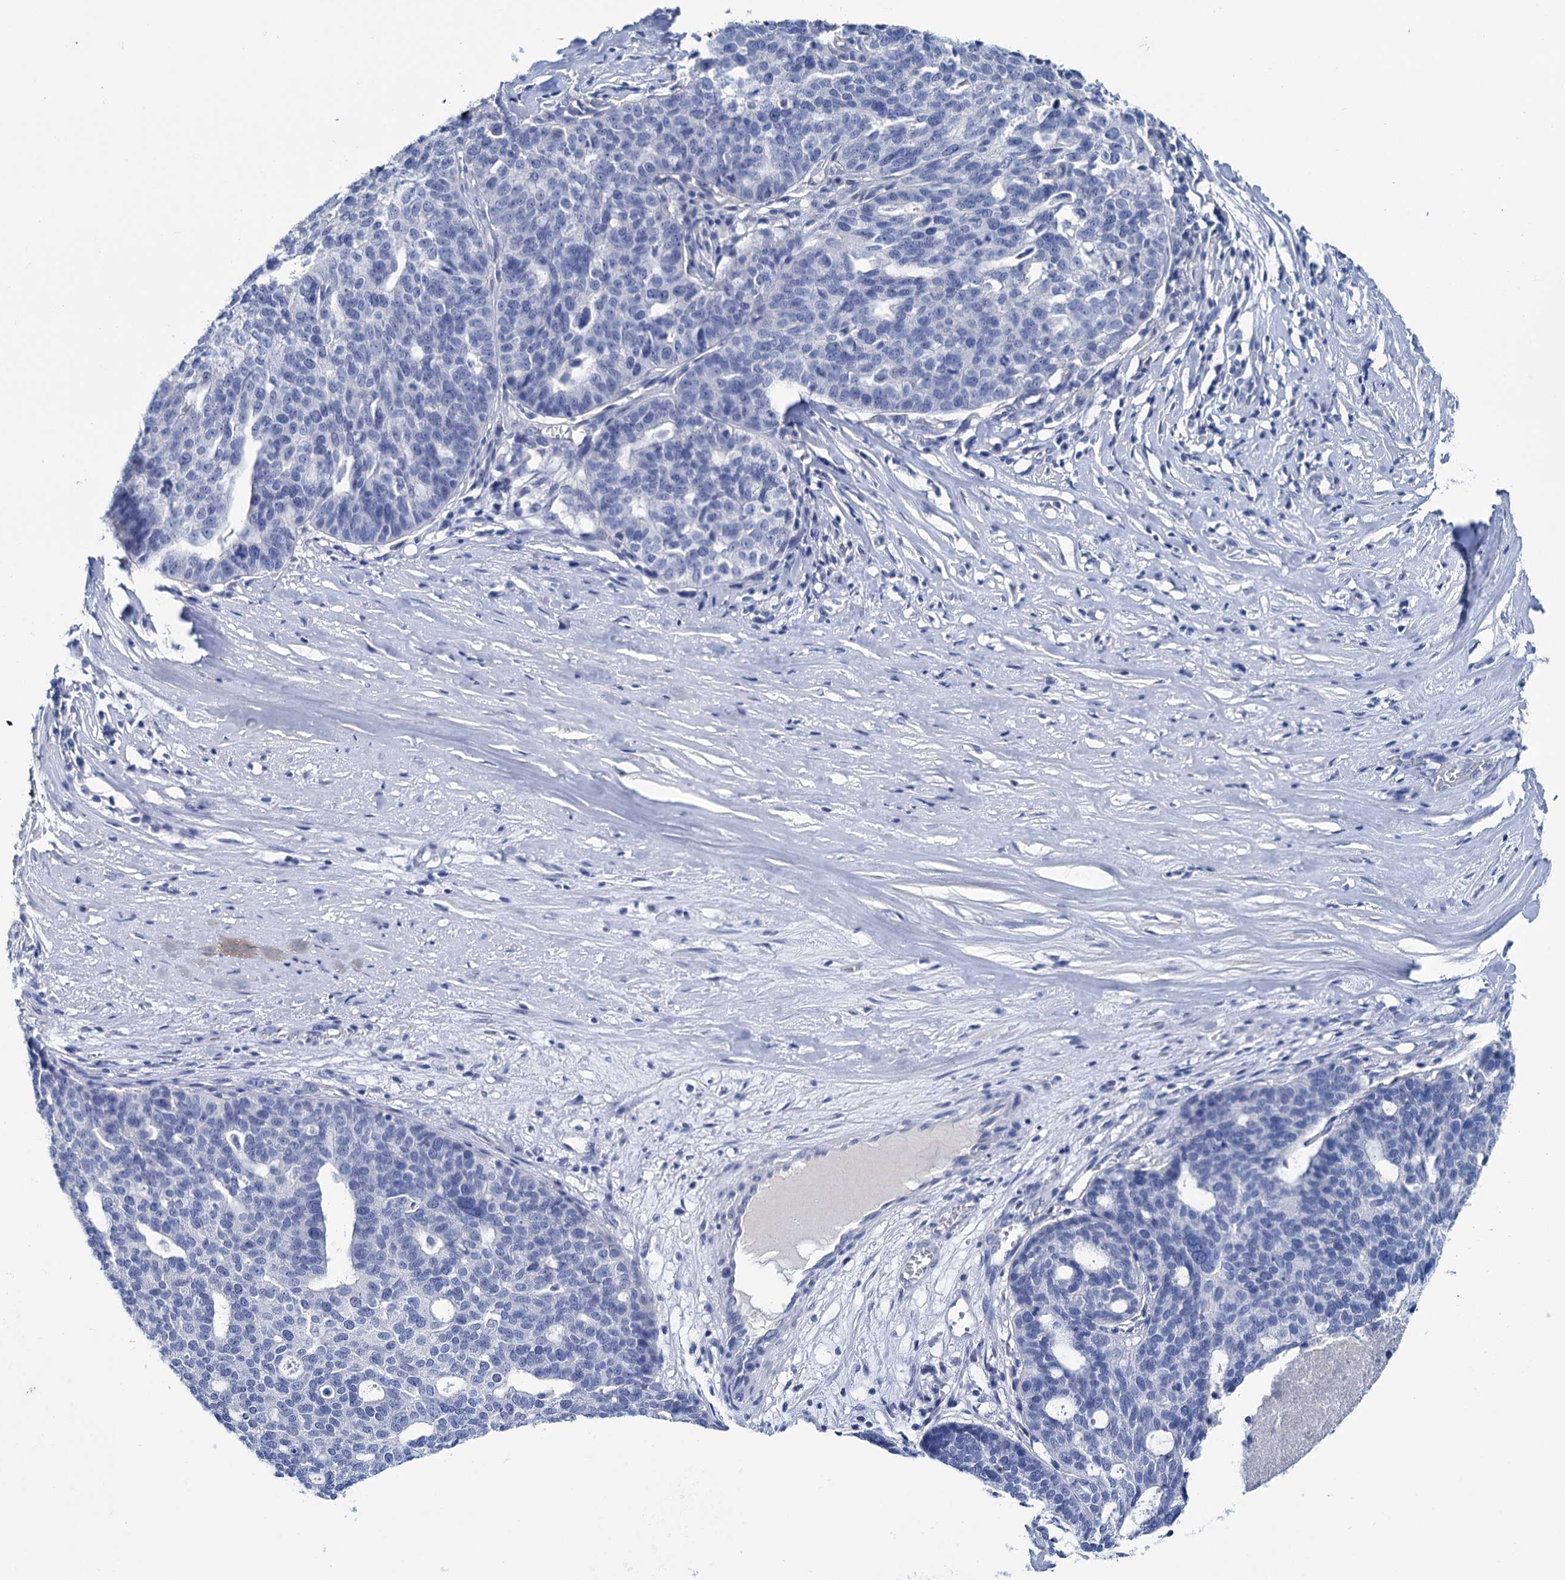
{"staining": {"intensity": "negative", "quantity": "none", "location": "none"}, "tissue": "ovarian cancer", "cell_type": "Tumor cells", "image_type": "cancer", "snomed": [{"axis": "morphology", "description": "Cystadenocarcinoma, serous, NOS"}, {"axis": "topography", "description": "Ovary"}], "caption": "DAB immunohistochemical staining of human ovarian cancer (serous cystadenocarcinoma) displays no significant staining in tumor cells.", "gene": "MYOZ3", "patient": {"sex": "female", "age": 59}}